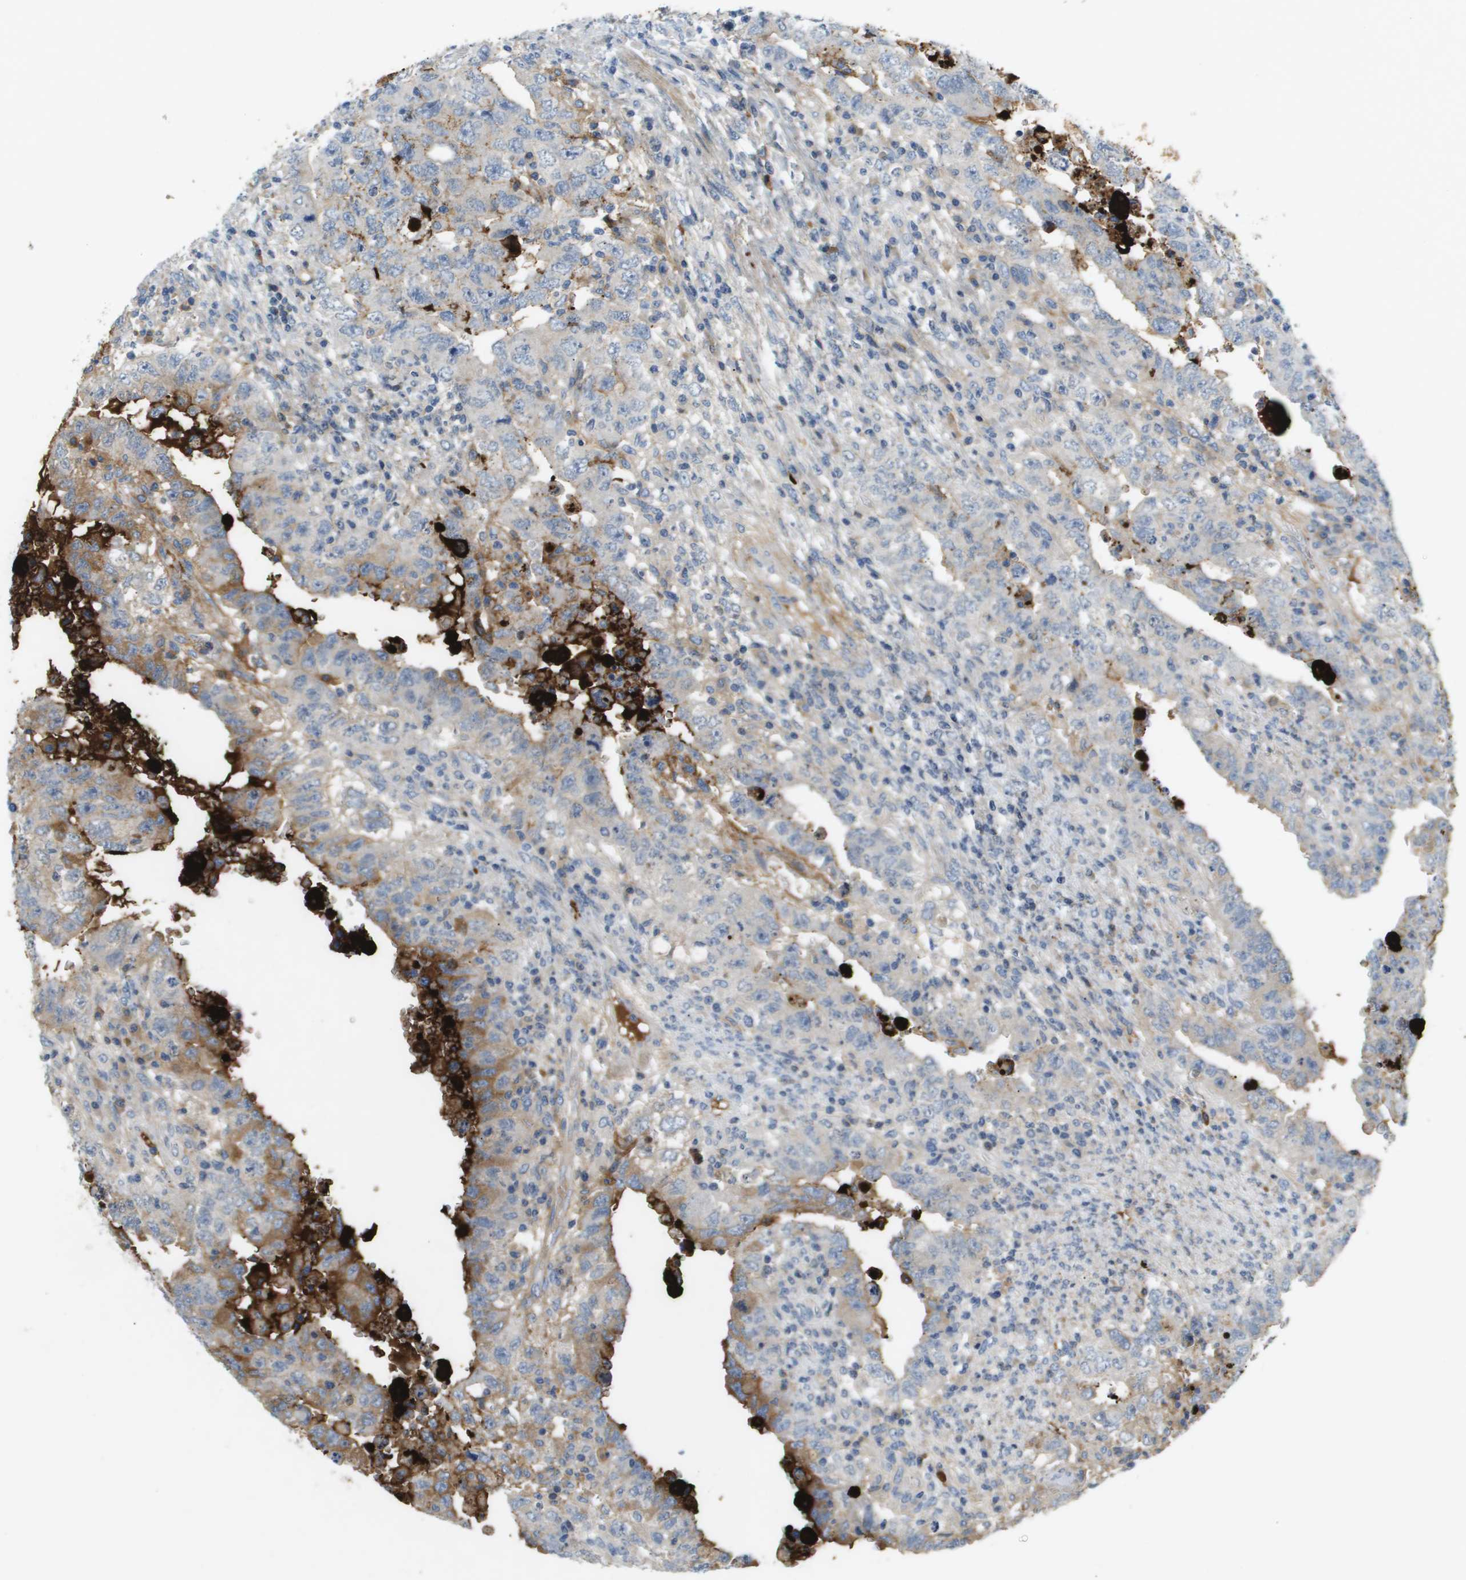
{"staining": {"intensity": "strong", "quantity": "<25%", "location": "cytoplasmic/membranous"}, "tissue": "testis cancer", "cell_type": "Tumor cells", "image_type": "cancer", "snomed": [{"axis": "morphology", "description": "Carcinoma, Embryonal, NOS"}, {"axis": "topography", "description": "Testis"}], "caption": "Immunohistochemistry of testis embryonal carcinoma displays medium levels of strong cytoplasmic/membranous expression in about <25% of tumor cells.", "gene": "VTN", "patient": {"sex": "male", "age": 26}}